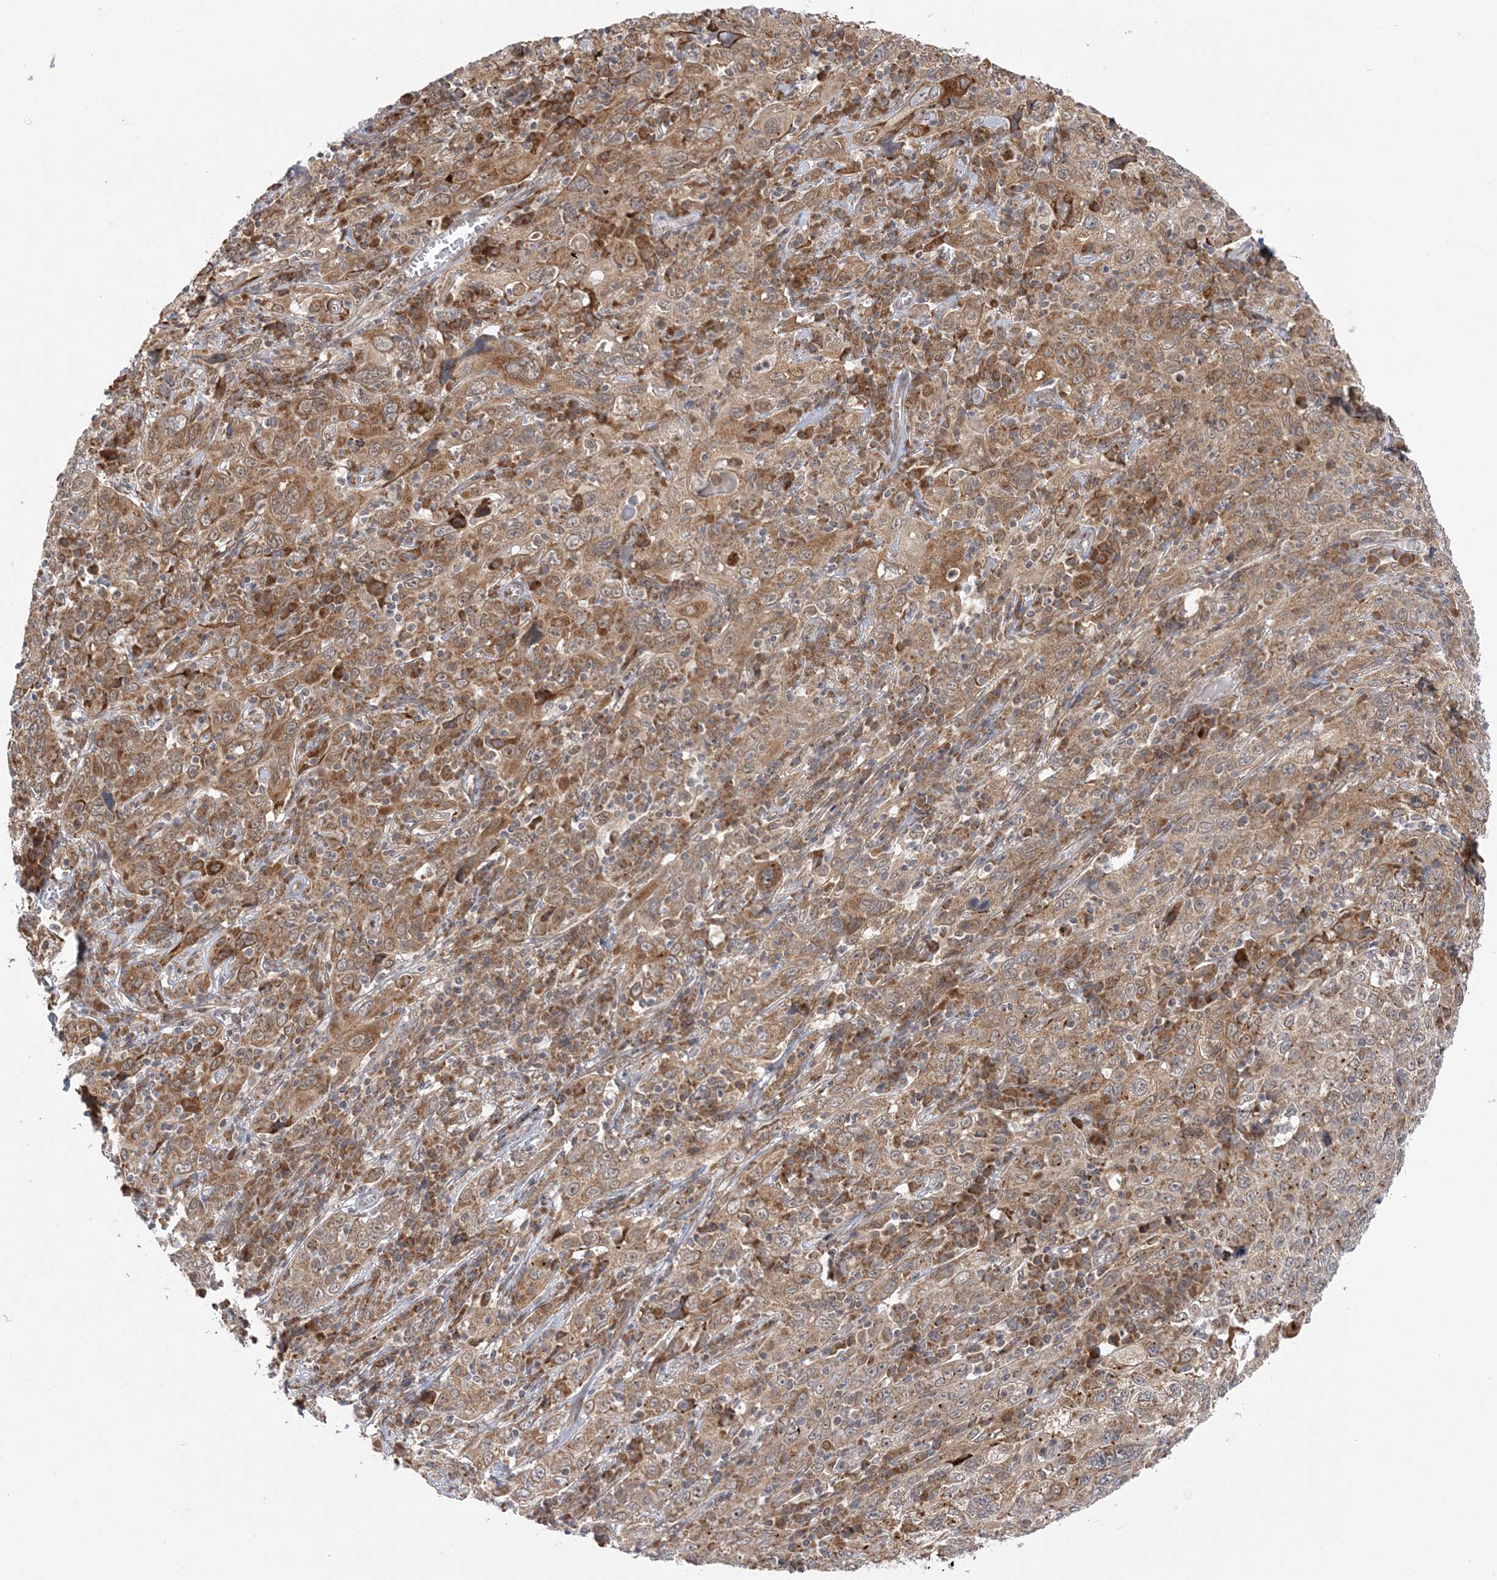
{"staining": {"intensity": "moderate", "quantity": ">75%", "location": "cytoplasmic/membranous"}, "tissue": "cervical cancer", "cell_type": "Tumor cells", "image_type": "cancer", "snomed": [{"axis": "morphology", "description": "Squamous cell carcinoma, NOS"}, {"axis": "topography", "description": "Cervix"}], "caption": "The image shows staining of cervical cancer (squamous cell carcinoma), revealing moderate cytoplasmic/membranous protein staining (brown color) within tumor cells. (DAB = brown stain, brightfield microscopy at high magnification).", "gene": "MRPL47", "patient": {"sex": "female", "age": 46}}